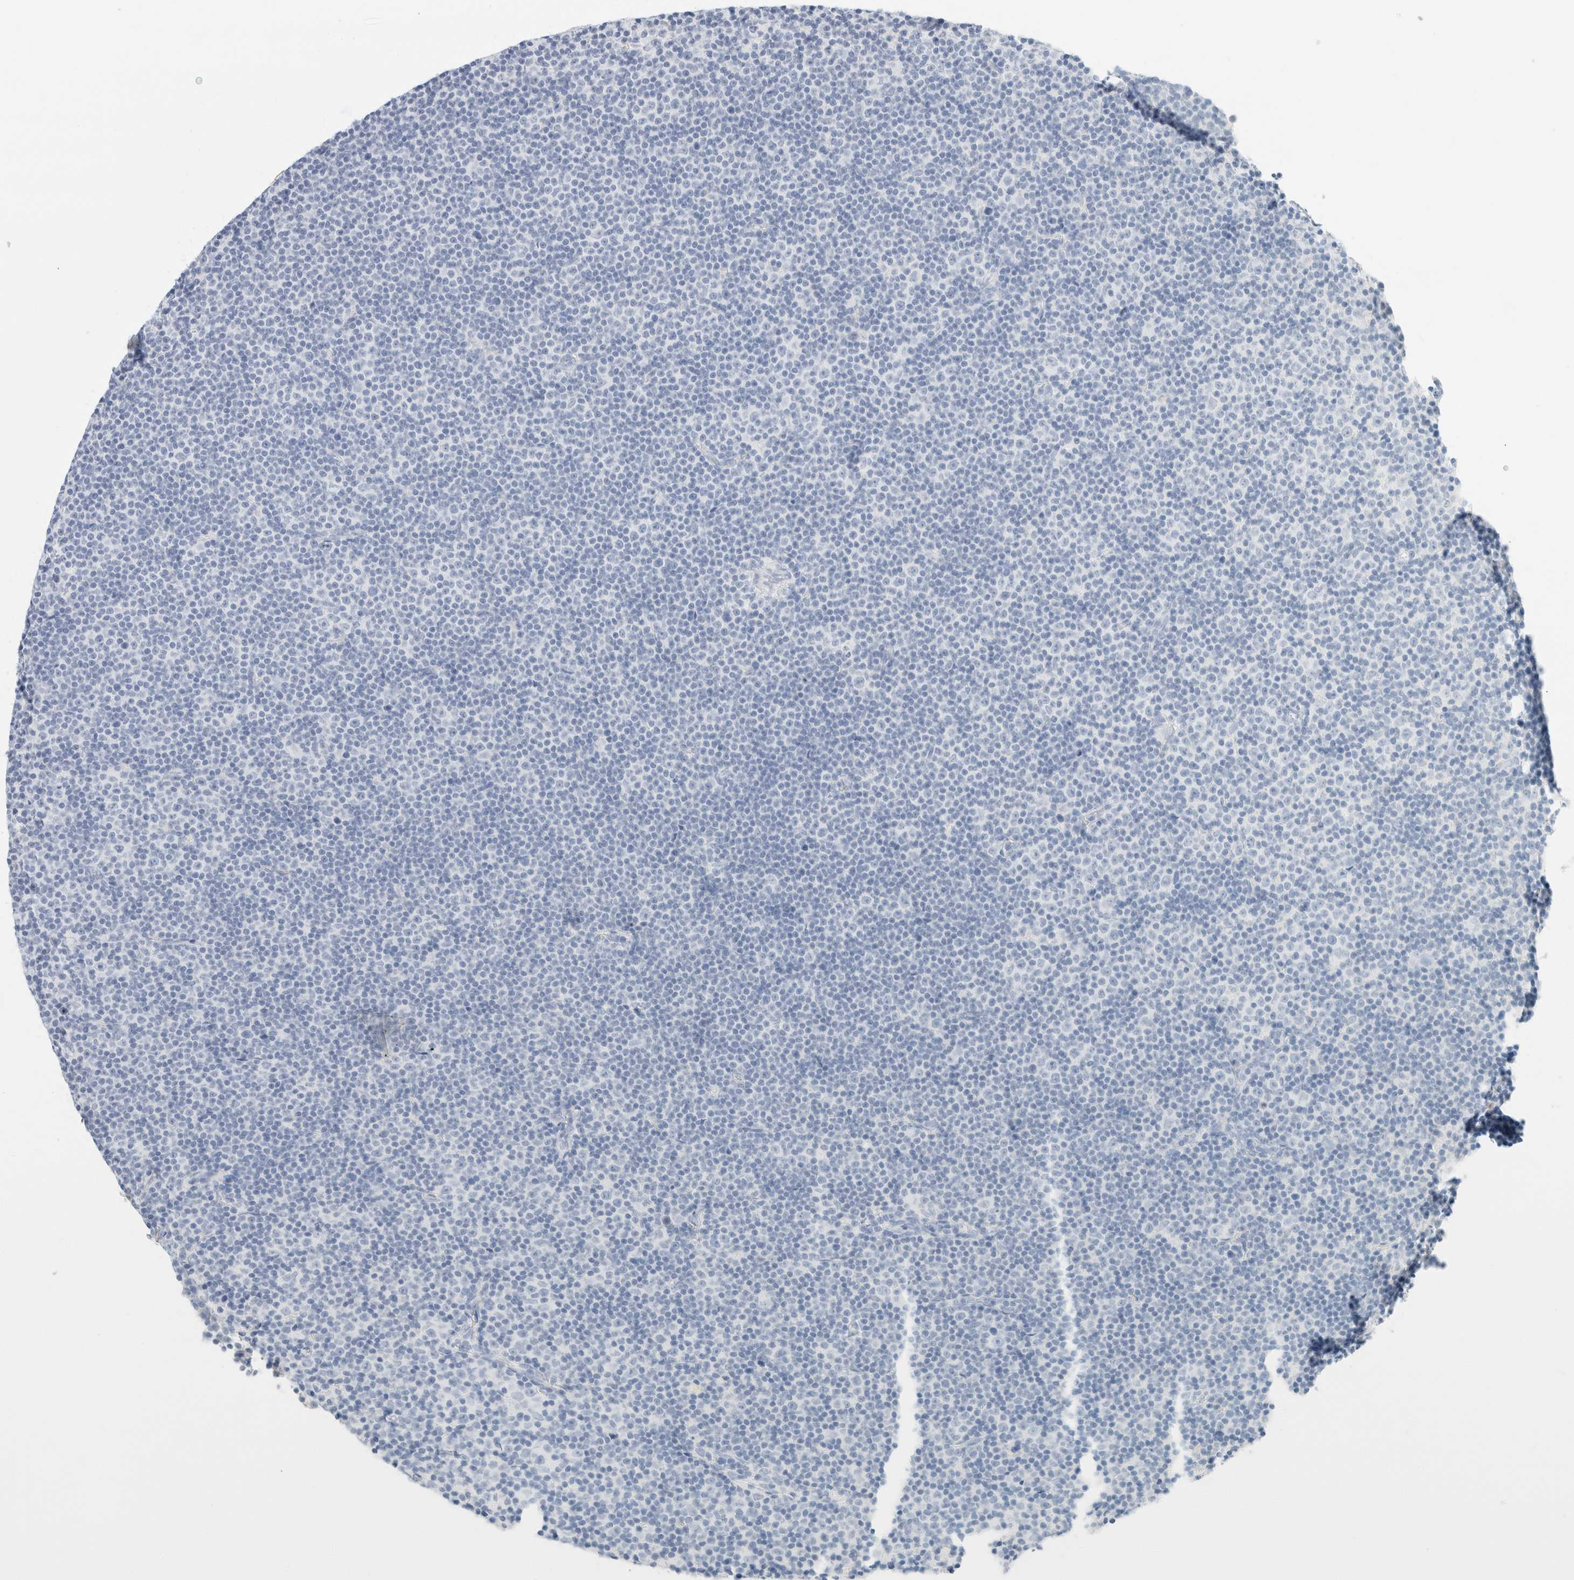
{"staining": {"intensity": "negative", "quantity": "none", "location": "none"}, "tissue": "lymphoma", "cell_type": "Tumor cells", "image_type": "cancer", "snomed": [{"axis": "morphology", "description": "Malignant lymphoma, non-Hodgkin's type, Low grade"}, {"axis": "topography", "description": "Lymph node"}], "caption": "This image is of malignant lymphoma, non-Hodgkin's type (low-grade) stained with immunohistochemistry to label a protein in brown with the nuclei are counter-stained blue. There is no expression in tumor cells. The staining was performed using DAB to visualize the protein expression in brown, while the nuclei were stained in blue with hematoxylin (Magnification: 20x).", "gene": "KRT20", "patient": {"sex": "female", "age": 67}}